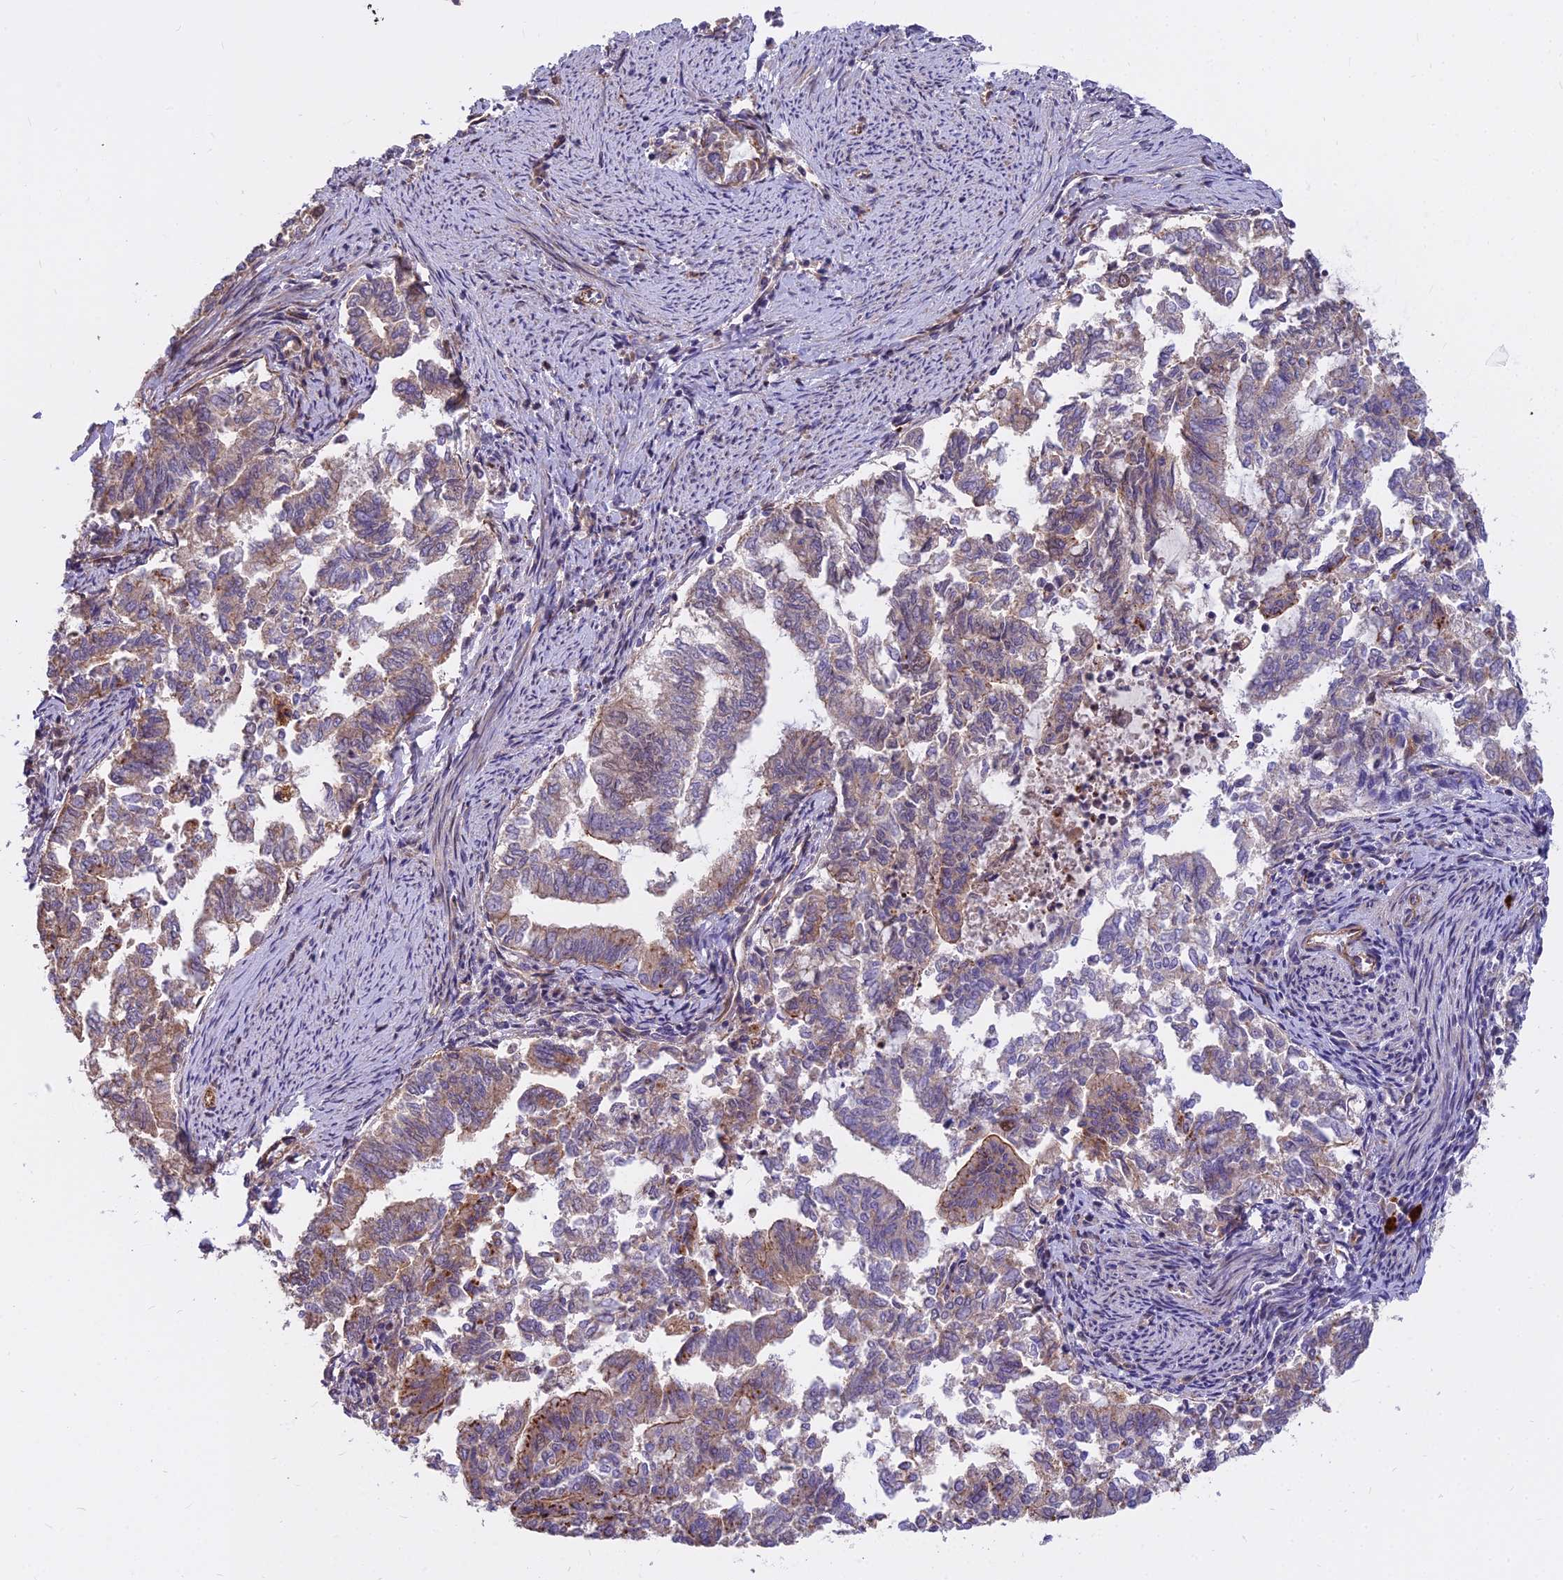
{"staining": {"intensity": "moderate", "quantity": "<25%", "location": "cytoplasmic/membranous"}, "tissue": "endometrial cancer", "cell_type": "Tumor cells", "image_type": "cancer", "snomed": [{"axis": "morphology", "description": "Adenocarcinoma, NOS"}, {"axis": "topography", "description": "Endometrium"}], "caption": "Immunohistochemical staining of human adenocarcinoma (endometrial) displays low levels of moderate cytoplasmic/membranous protein positivity in about <25% of tumor cells. (DAB (3,3'-diaminobenzidine) = brown stain, brightfield microscopy at high magnification).", "gene": "GLYATL3", "patient": {"sex": "female", "age": 79}}